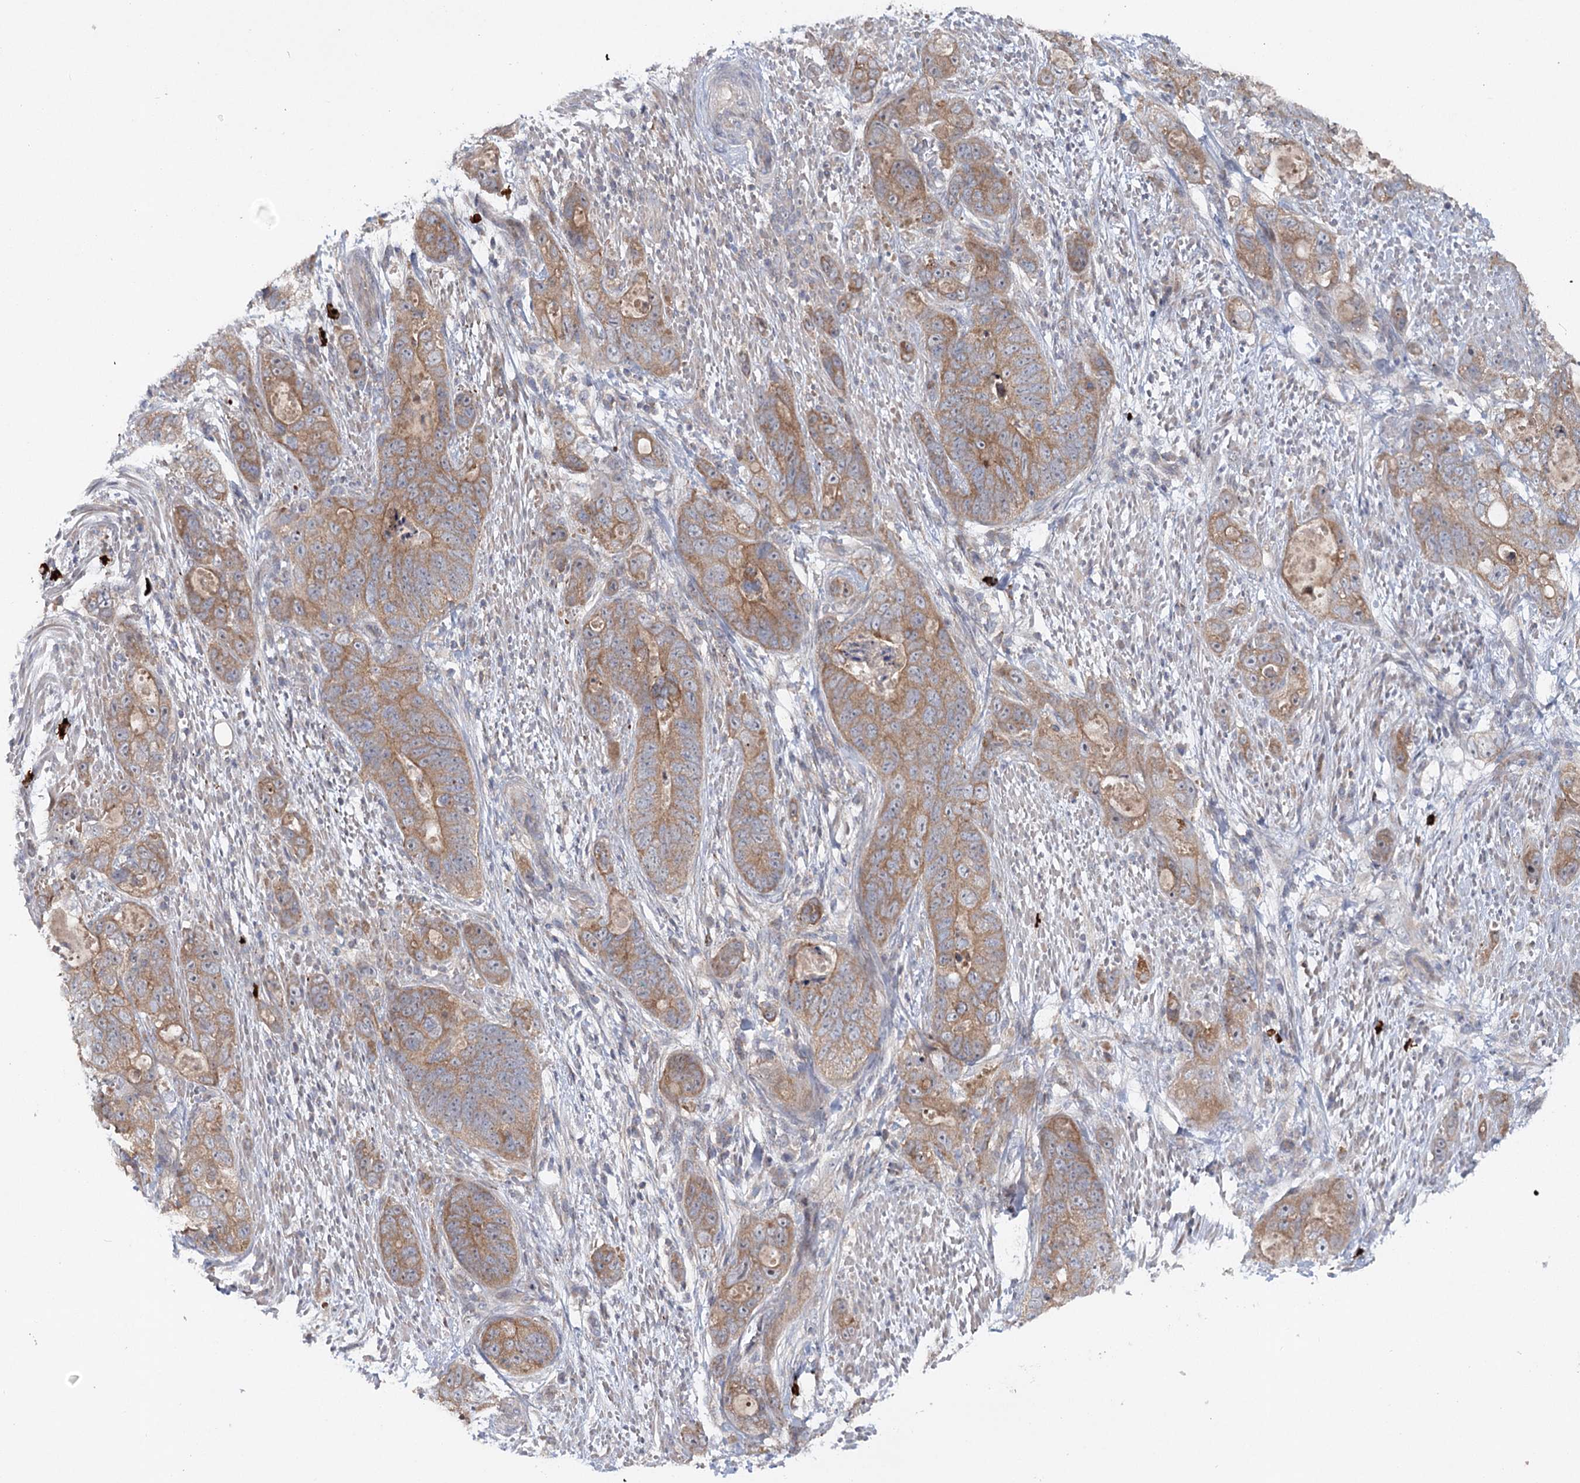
{"staining": {"intensity": "moderate", "quantity": ">75%", "location": "cytoplasmic/membranous"}, "tissue": "stomach cancer", "cell_type": "Tumor cells", "image_type": "cancer", "snomed": [{"axis": "morphology", "description": "Adenocarcinoma, NOS"}, {"axis": "topography", "description": "Stomach"}], "caption": "This image demonstrates immunohistochemistry (IHC) staining of stomach adenocarcinoma, with medium moderate cytoplasmic/membranous positivity in about >75% of tumor cells.", "gene": "MAP3K13", "patient": {"sex": "female", "age": 89}}